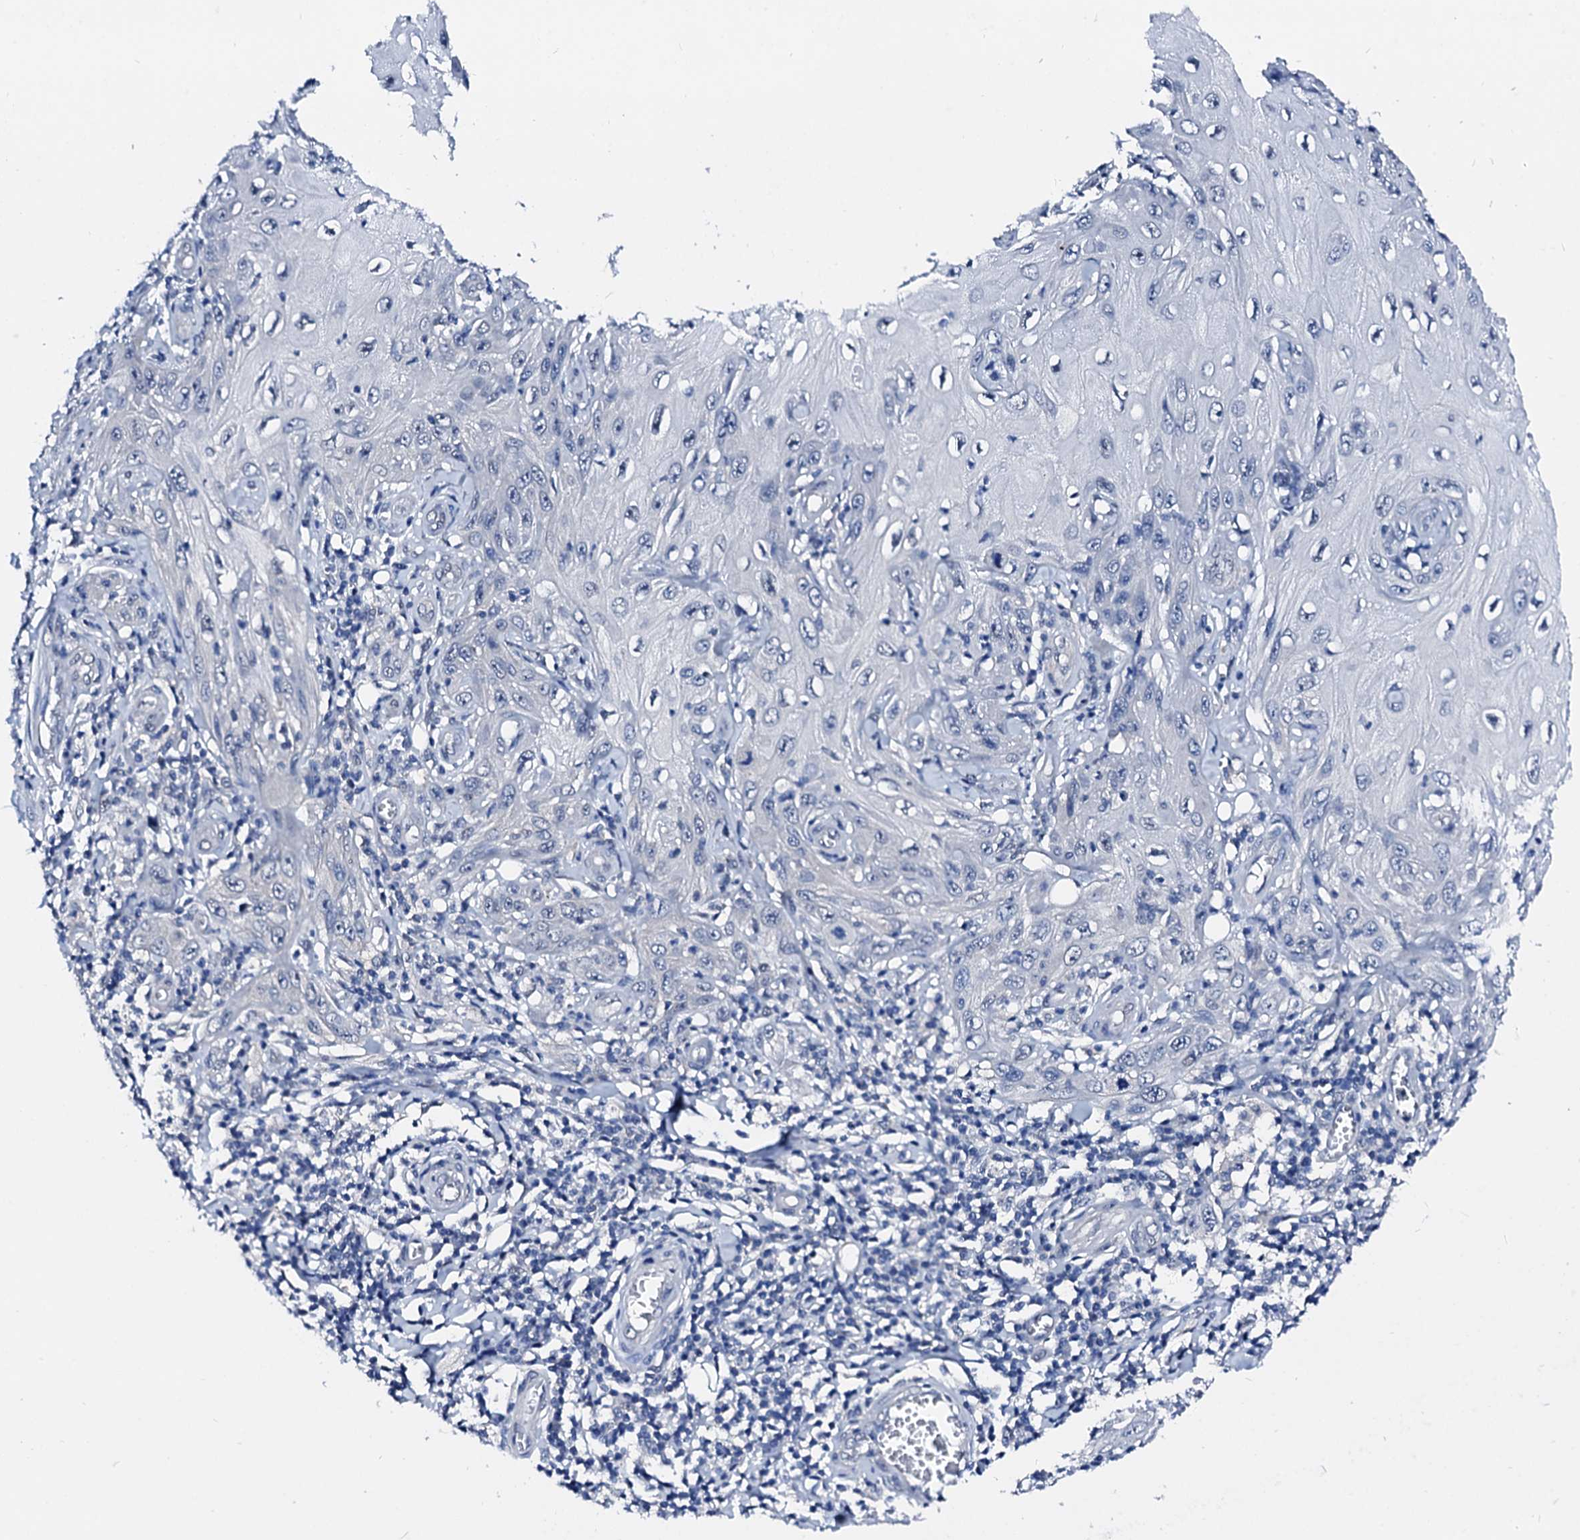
{"staining": {"intensity": "negative", "quantity": "none", "location": "none"}, "tissue": "skin cancer", "cell_type": "Tumor cells", "image_type": "cancer", "snomed": [{"axis": "morphology", "description": "Squamous cell carcinoma, NOS"}, {"axis": "topography", "description": "Skin"}], "caption": "A high-resolution histopathology image shows IHC staining of skin cancer, which reveals no significant staining in tumor cells. The staining is performed using DAB brown chromogen with nuclei counter-stained in using hematoxylin.", "gene": "CSN2", "patient": {"sex": "female", "age": 73}}